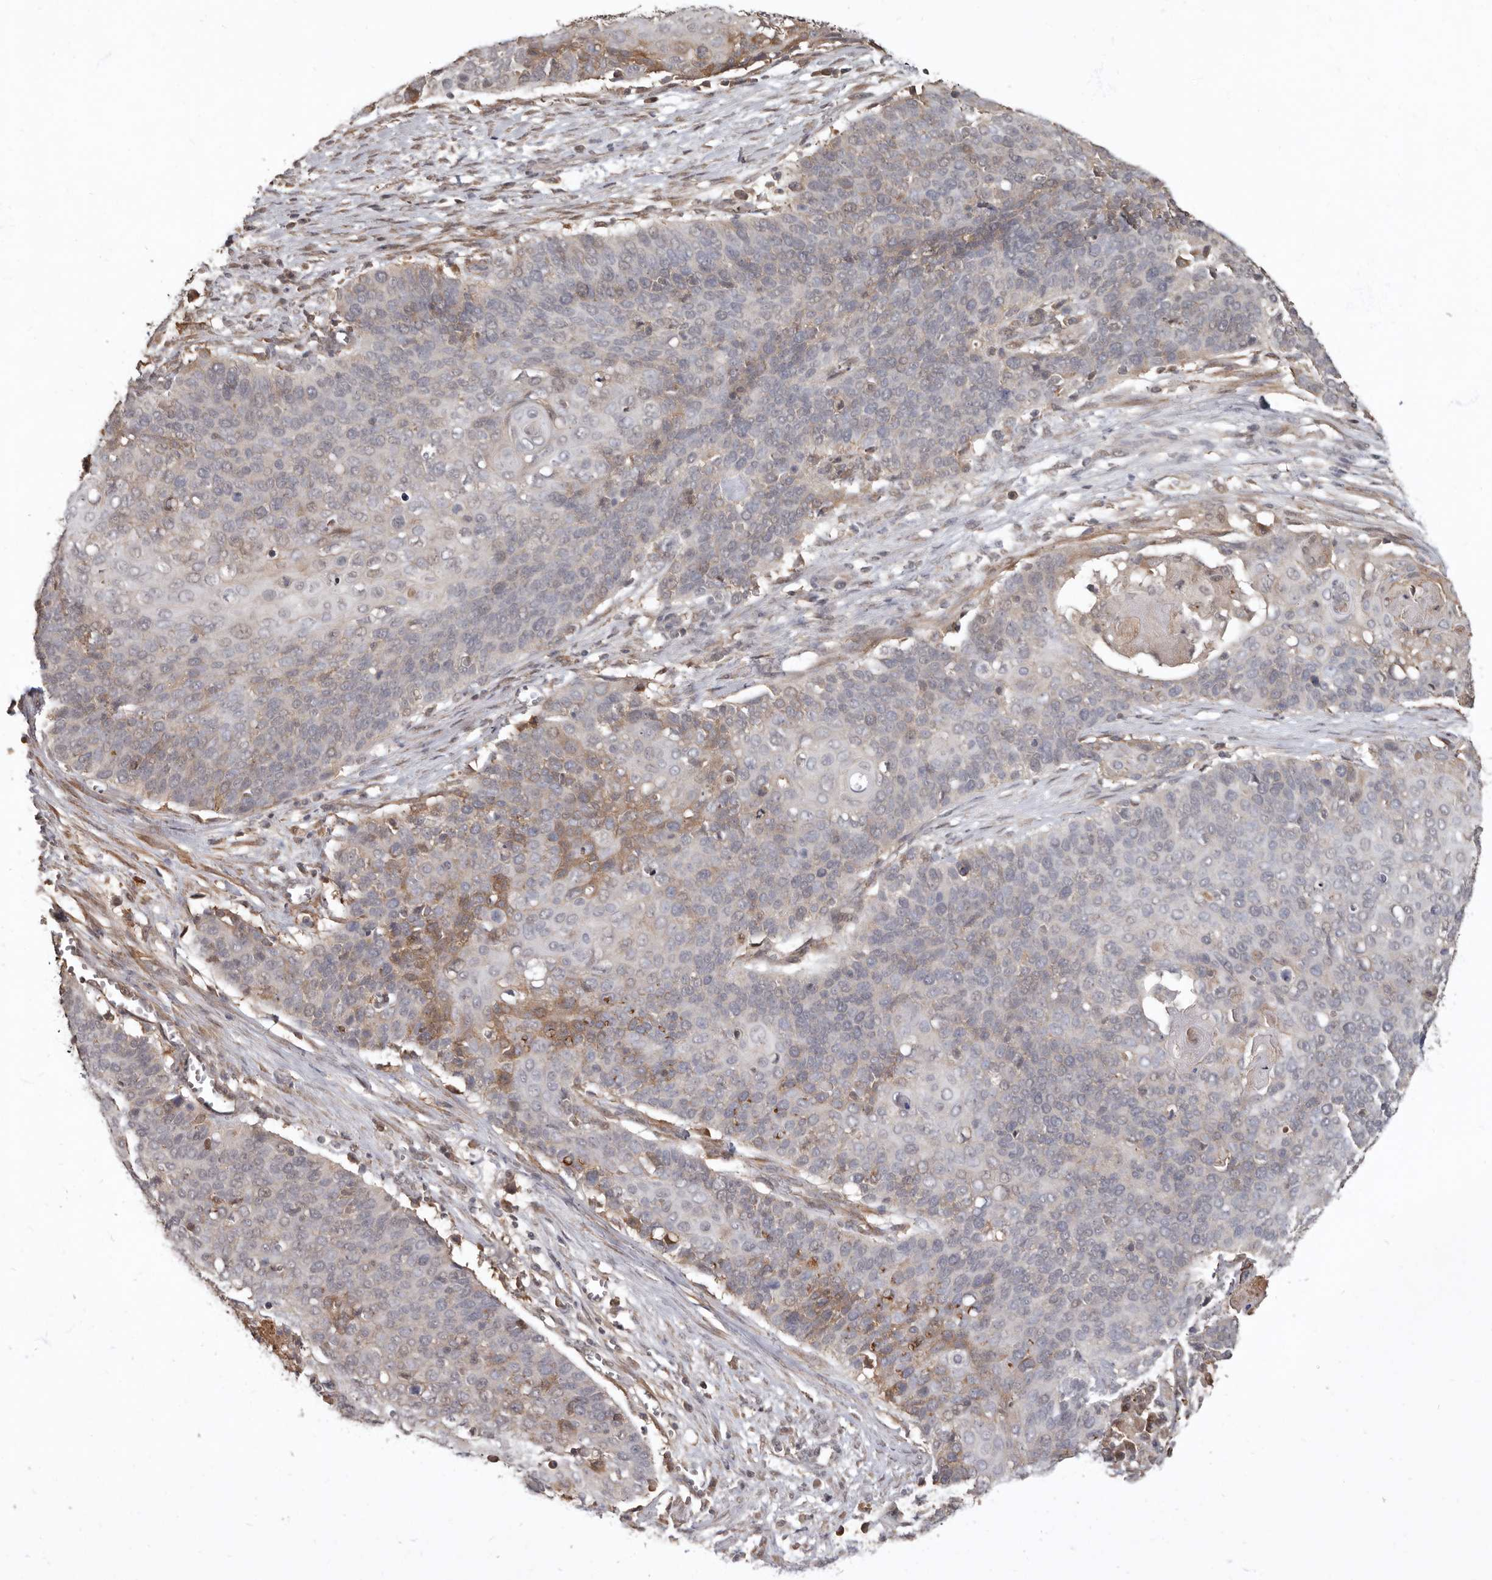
{"staining": {"intensity": "moderate", "quantity": "<25%", "location": "cytoplasmic/membranous"}, "tissue": "cervical cancer", "cell_type": "Tumor cells", "image_type": "cancer", "snomed": [{"axis": "morphology", "description": "Squamous cell carcinoma, NOS"}, {"axis": "topography", "description": "Cervix"}], "caption": "Moderate cytoplasmic/membranous staining is appreciated in approximately <25% of tumor cells in squamous cell carcinoma (cervical).", "gene": "LRGUK", "patient": {"sex": "female", "age": 39}}